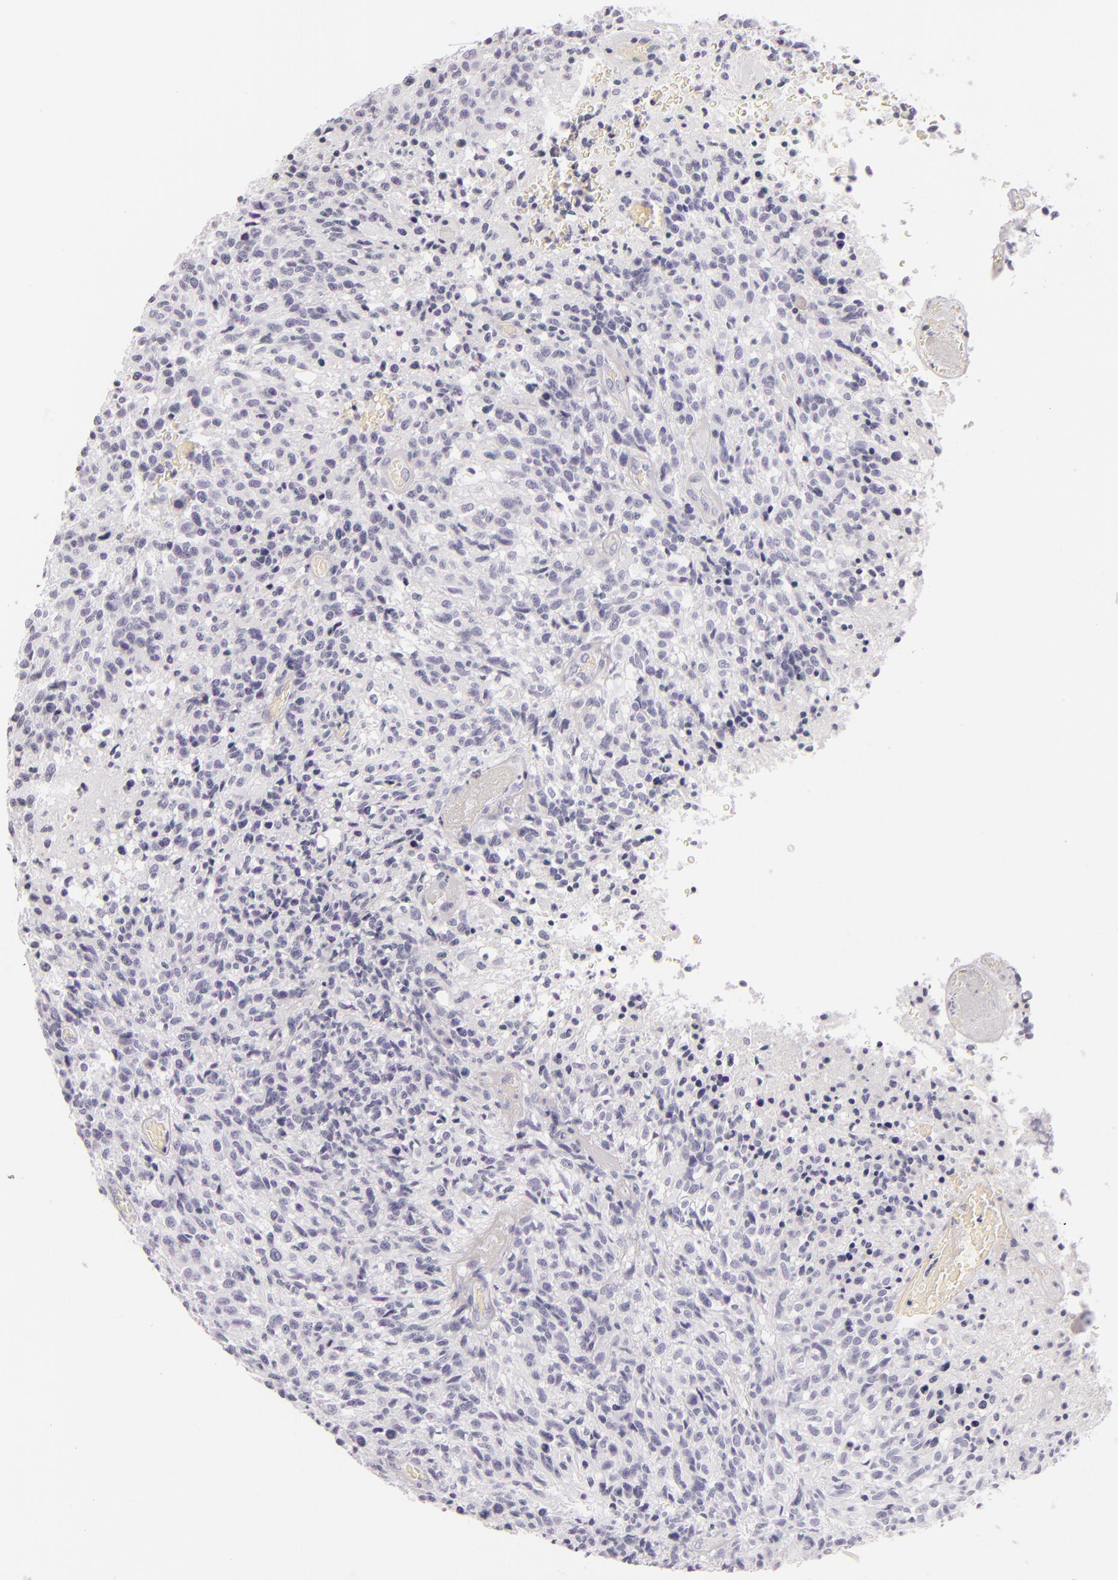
{"staining": {"intensity": "negative", "quantity": "none", "location": "none"}, "tissue": "glioma", "cell_type": "Tumor cells", "image_type": "cancer", "snomed": [{"axis": "morphology", "description": "Glioma, malignant, High grade"}, {"axis": "topography", "description": "Brain"}], "caption": "IHC of malignant high-grade glioma displays no expression in tumor cells. The staining is performed using DAB brown chromogen with nuclei counter-stained in using hematoxylin.", "gene": "TPSD1", "patient": {"sex": "male", "age": 36}}